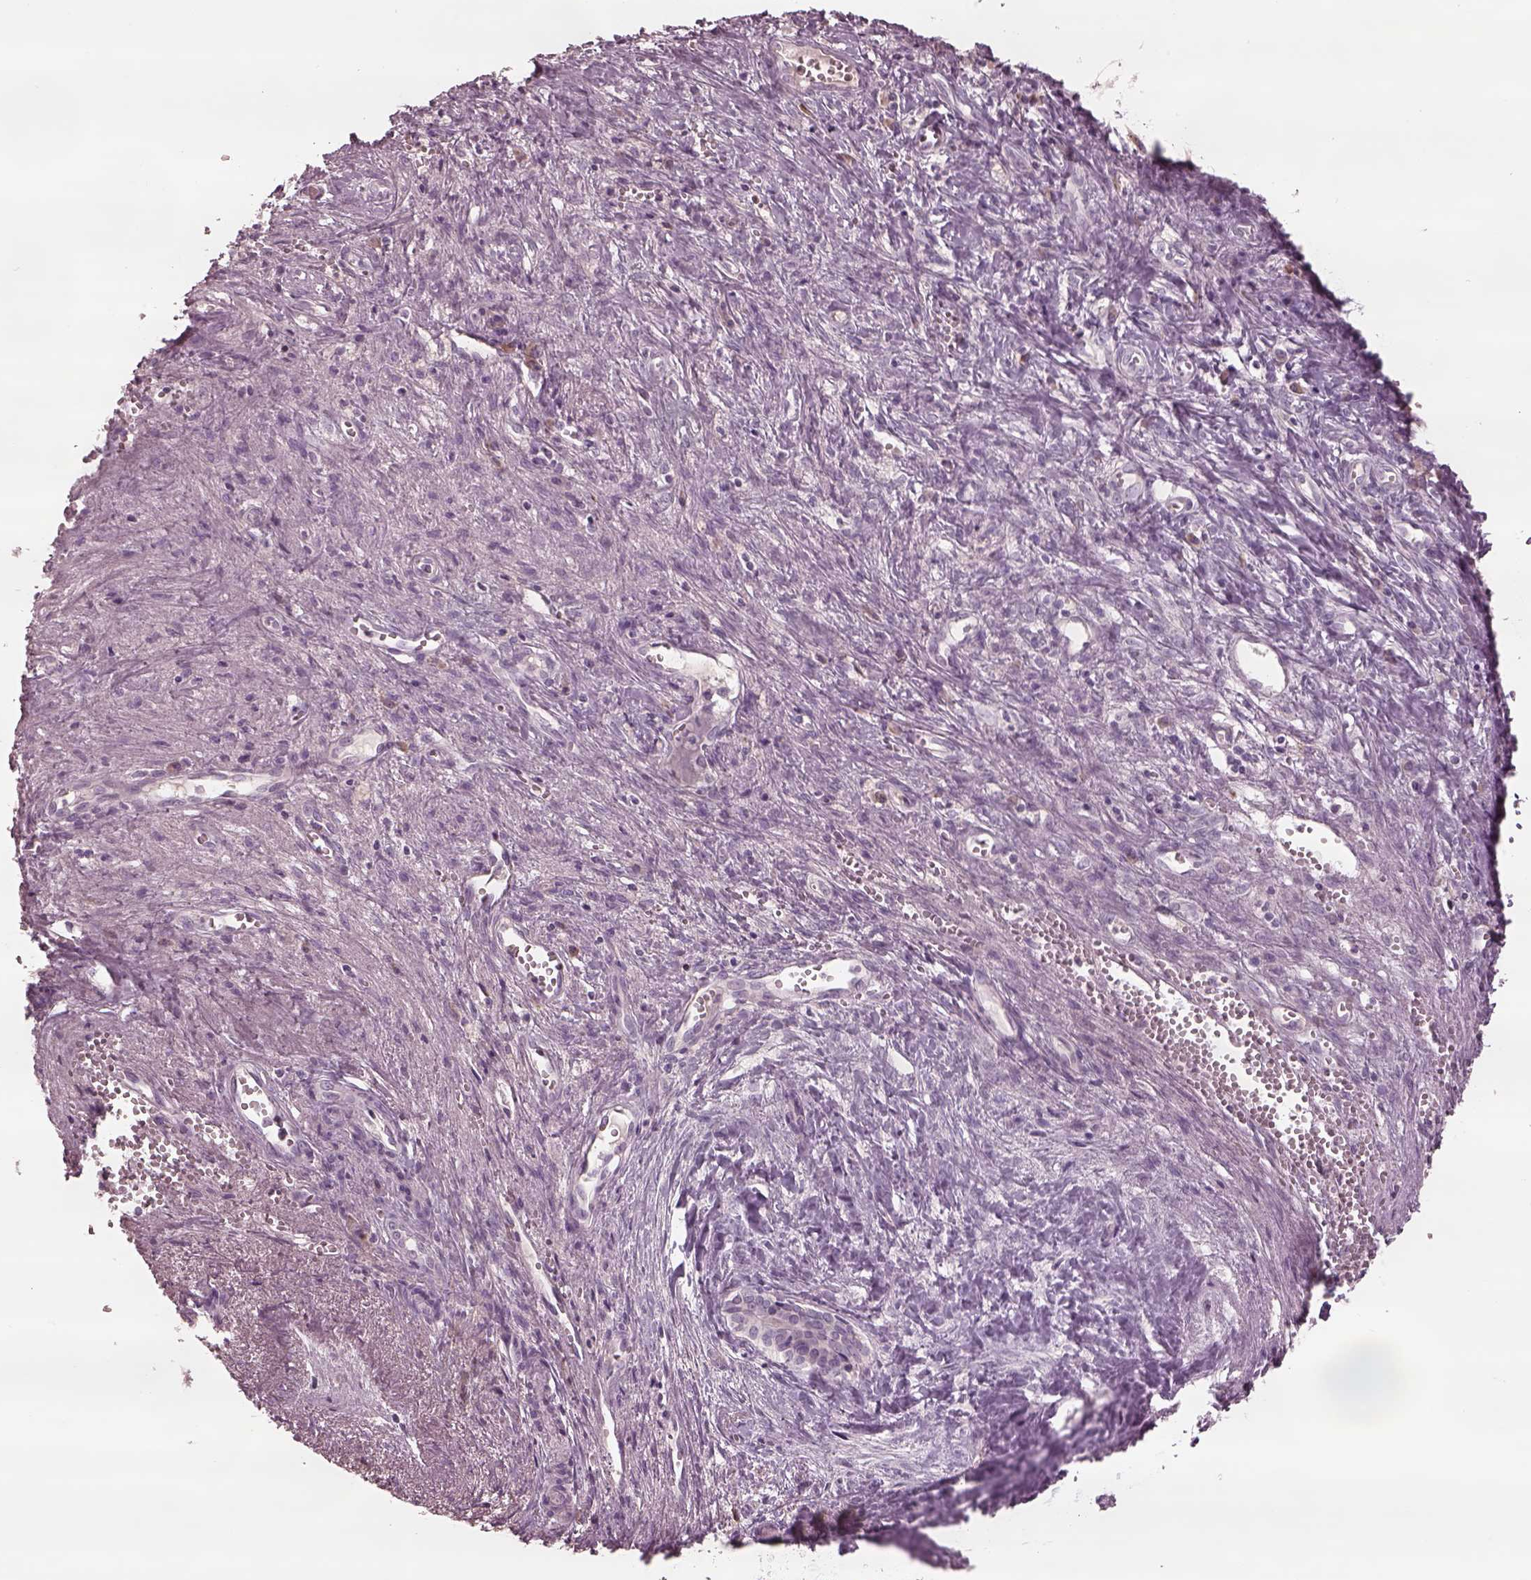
{"staining": {"intensity": "negative", "quantity": "none", "location": "none"}, "tissue": "liver cancer", "cell_type": "Tumor cells", "image_type": "cancer", "snomed": [{"axis": "morphology", "description": "Cholangiocarcinoma"}, {"axis": "topography", "description": "Liver"}], "caption": "Human liver cancer stained for a protein using immunohistochemistry (IHC) displays no positivity in tumor cells.", "gene": "MIA", "patient": {"sex": "female", "age": 65}}